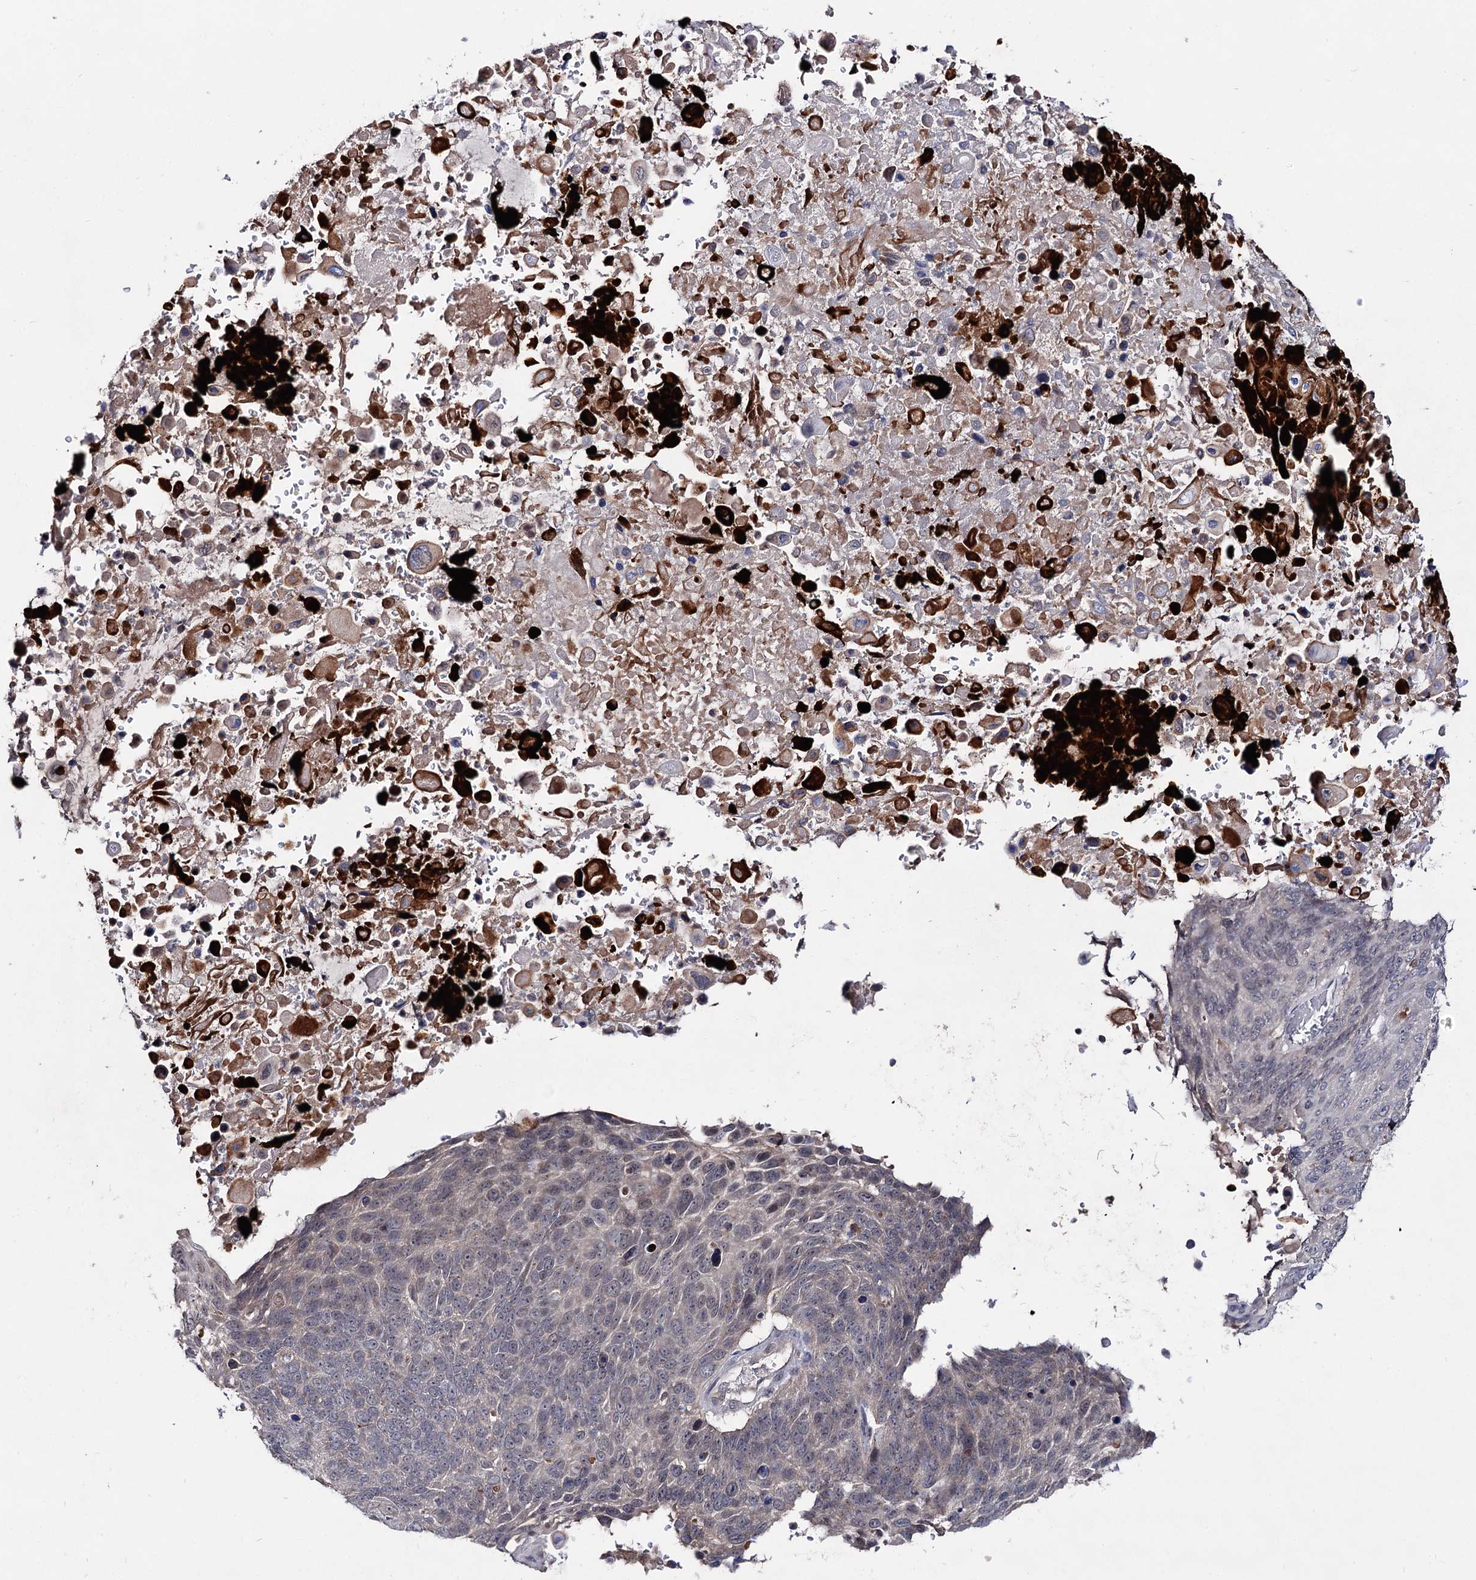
{"staining": {"intensity": "weak", "quantity": "<25%", "location": "cytoplasmic/membranous"}, "tissue": "lung cancer", "cell_type": "Tumor cells", "image_type": "cancer", "snomed": [{"axis": "morphology", "description": "Squamous cell carcinoma, NOS"}, {"axis": "topography", "description": "Lung"}], "caption": "Tumor cells show no significant protein expression in squamous cell carcinoma (lung).", "gene": "ACTR6", "patient": {"sex": "male", "age": 66}}